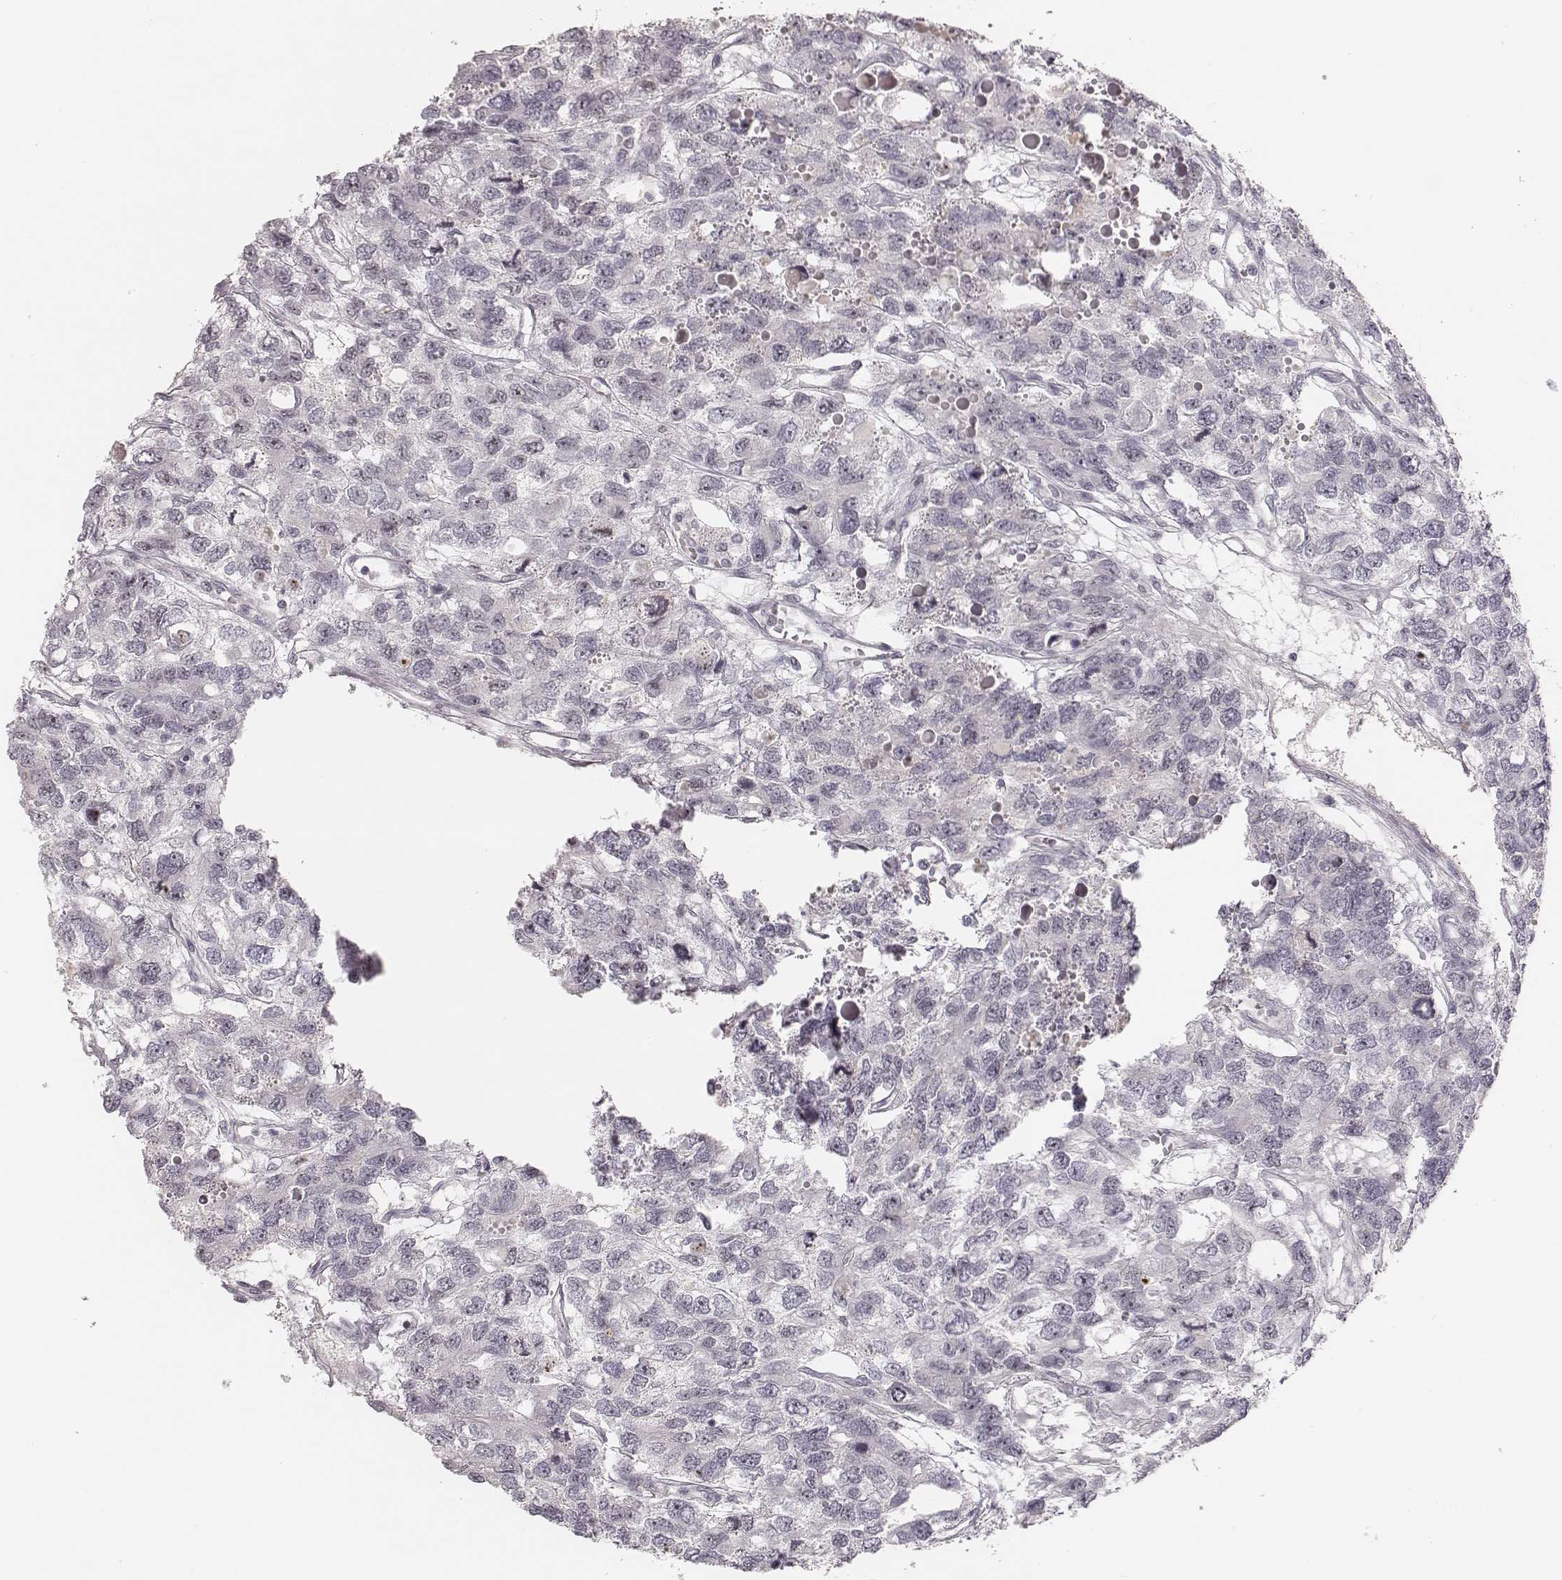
{"staining": {"intensity": "negative", "quantity": "none", "location": "none"}, "tissue": "testis cancer", "cell_type": "Tumor cells", "image_type": "cancer", "snomed": [{"axis": "morphology", "description": "Seminoma, NOS"}, {"axis": "topography", "description": "Testis"}], "caption": "Human testis cancer stained for a protein using immunohistochemistry (IHC) displays no staining in tumor cells.", "gene": "NIFK", "patient": {"sex": "male", "age": 52}}